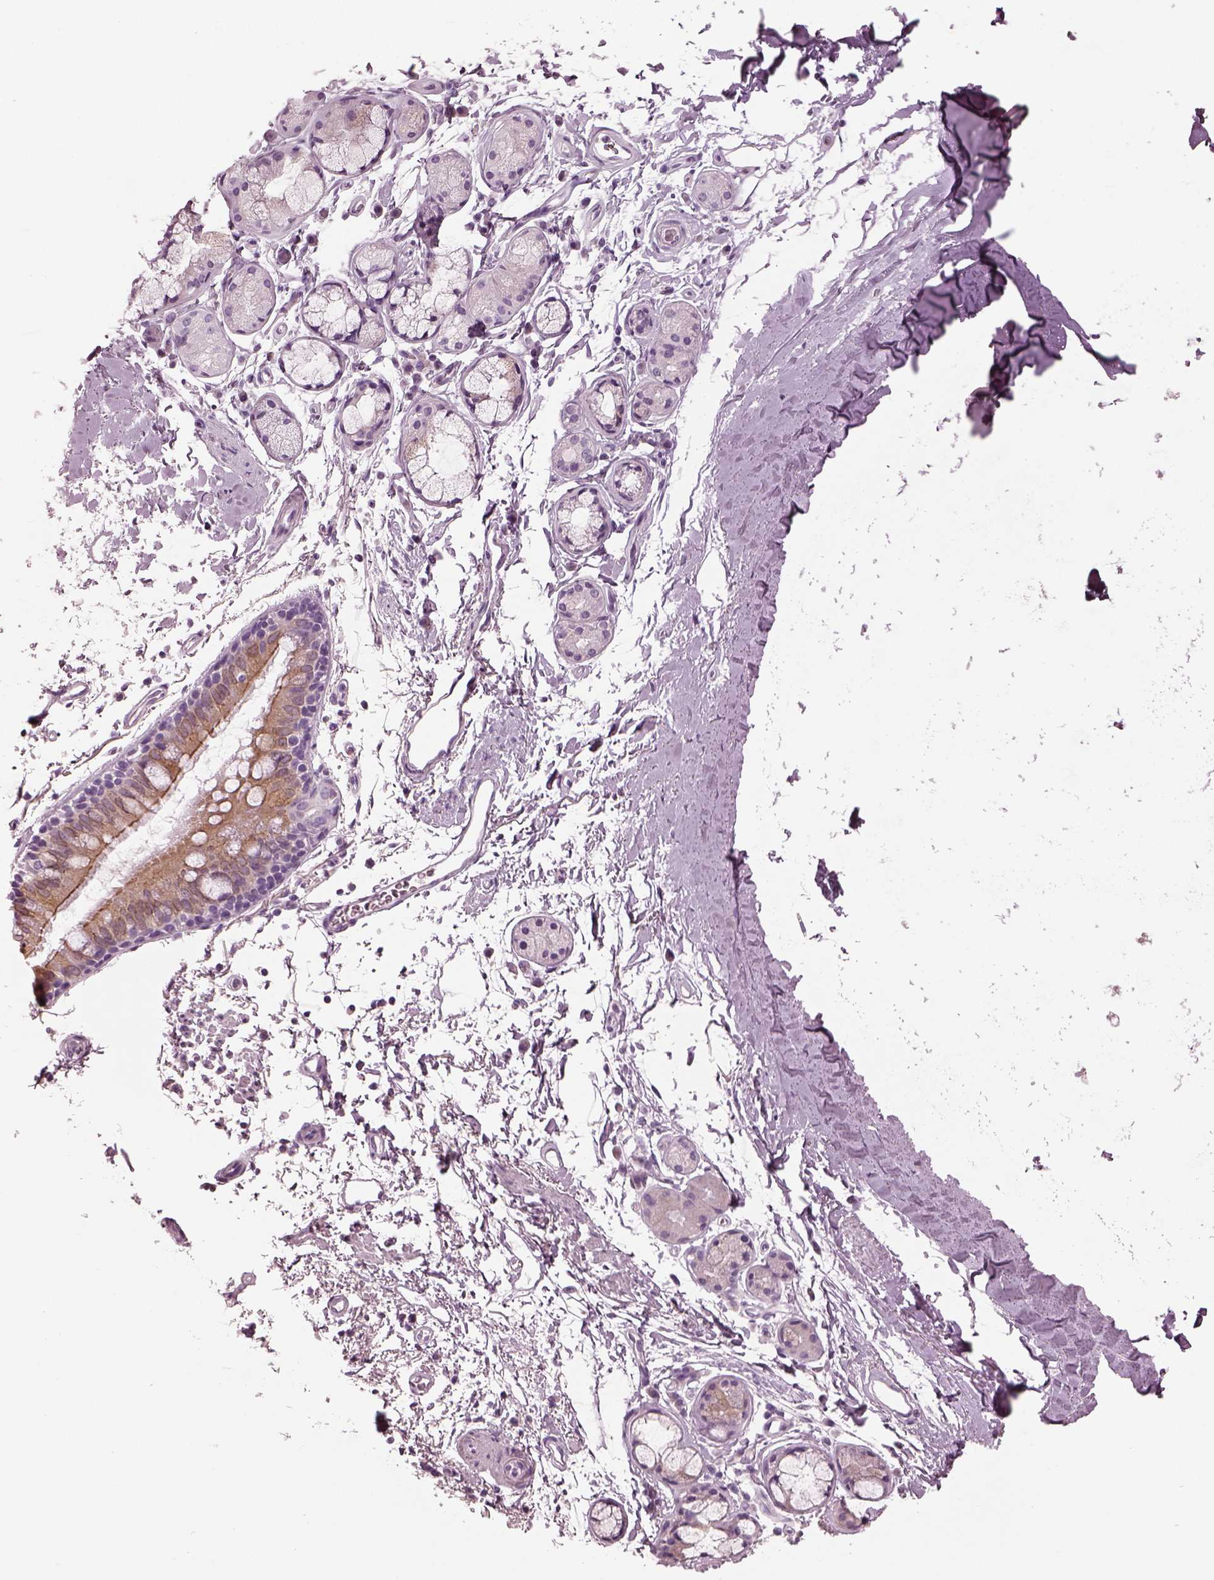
{"staining": {"intensity": "negative", "quantity": "none", "location": "none"}, "tissue": "soft tissue", "cell_type": "Chondrocytes", "image_type": "normal", "snomed": [{"axis": "morphology", "description": "Normal tissue, NOS"}, {"axis": "topography", "description": "Lymph node"}, {"axis": "topography", "description": "Bronchus"}], "caption": "Chondrocytes are negative for protein expression in unremarkable human soft tissue. (DAB (3,3'-diaminobenzidine) IHC with hematoxylin counter stain).", "gene": "TMEM231", "patient": {"sex": "female", "age": 70}}